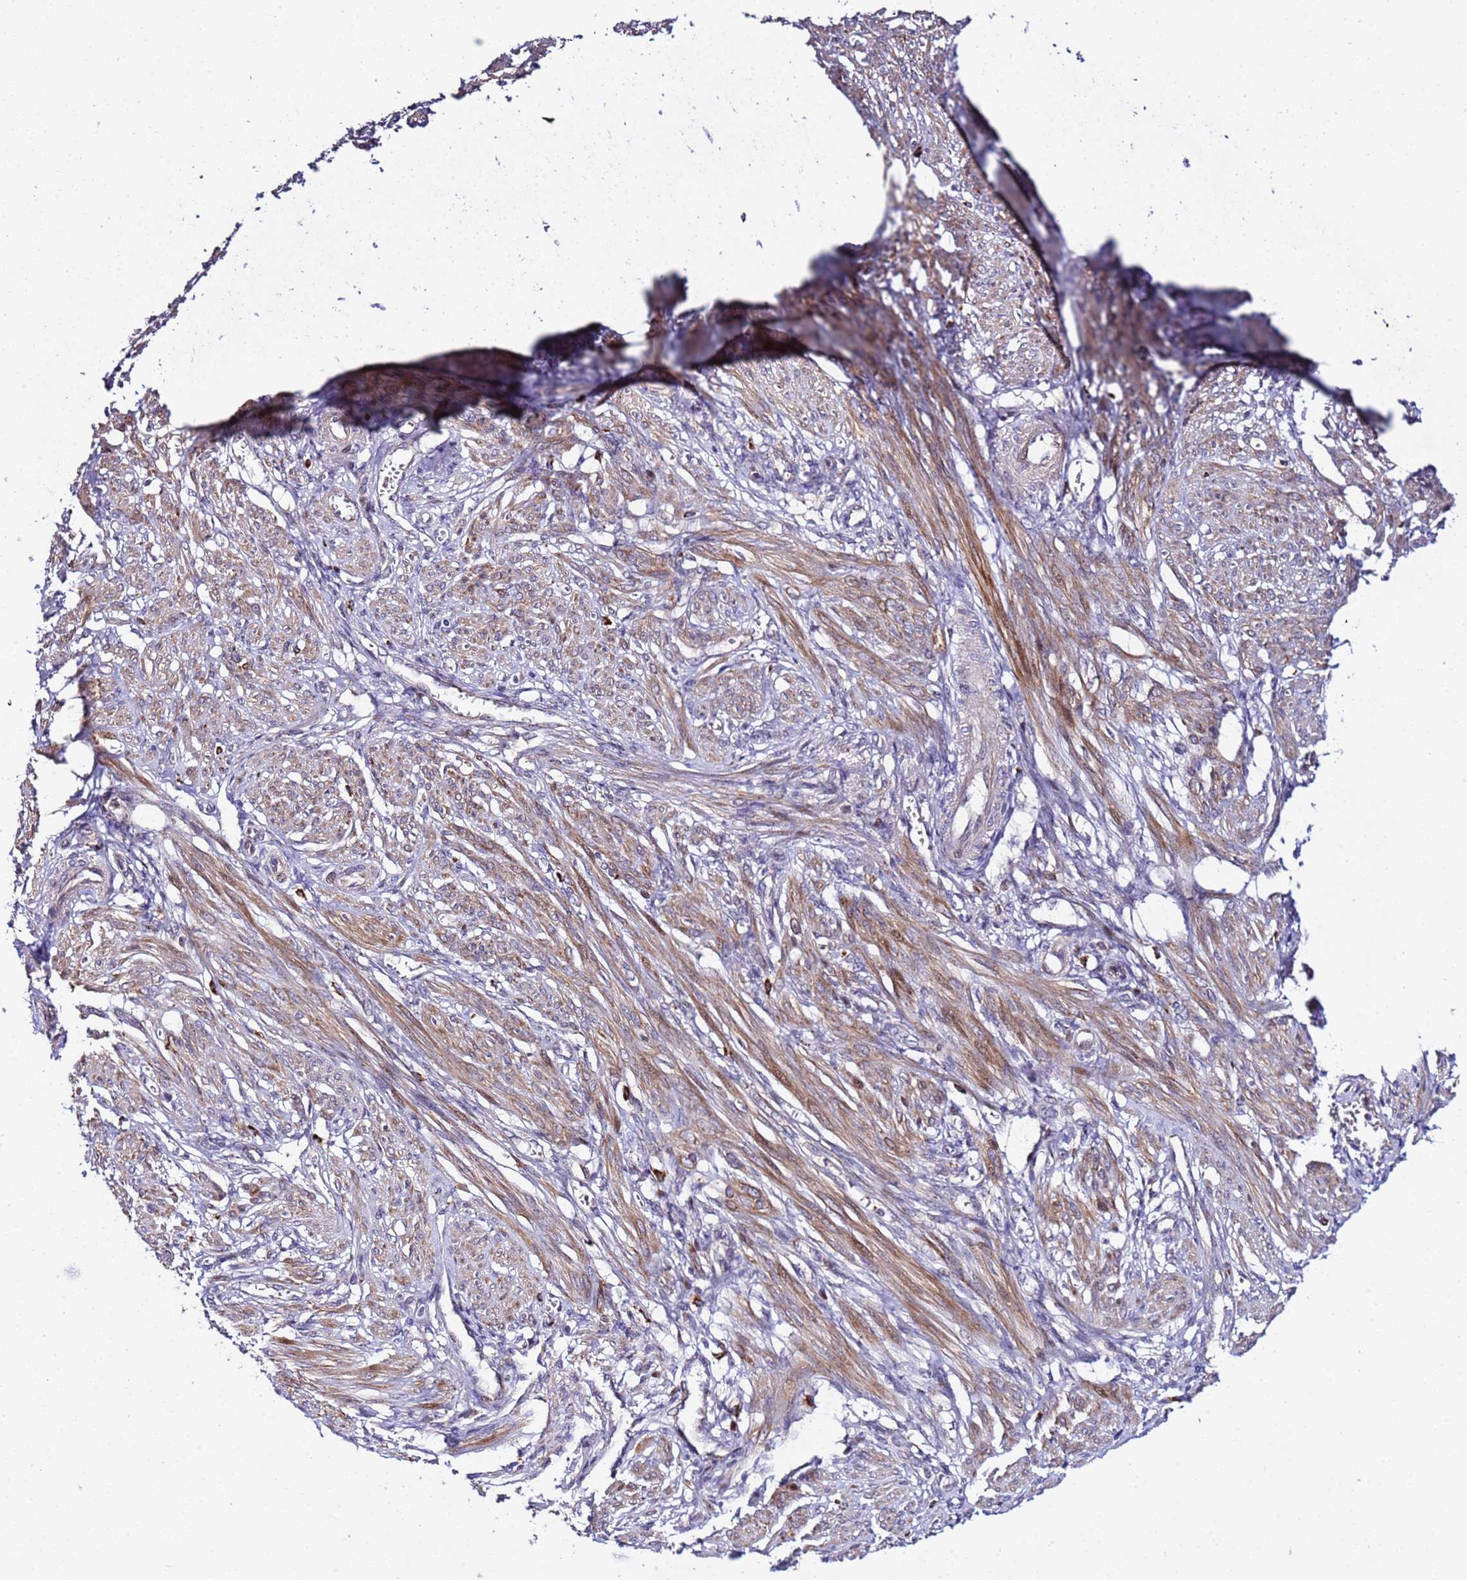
{"staining": {"intensity": "moderate", "quantity": "25%-75%", "location": "cytoplasmic/membranous"}, "tissue": "smooth muscle", "cell_type": "Smooth muscle cells", "image_type": "normal", "snomed": [{"axis": "morphology", "description": "Normal tissue, NOS"}, {"axis": "topography", "description": "Smooth muscle"}], "caption": "The histopathology image shows a brown stain indicating the presence of a protein in the cytoplasmic/membranous of smooth muscle cells in smooth muscle. The staining was performed using DAB (3,3'-diaminobenzidine), with brown indicating positive protein expression. Nuclei are stained blue with hematoxylin.", "gene": "PLXDC2", "patient": {"sex": "female", "age": 39}}